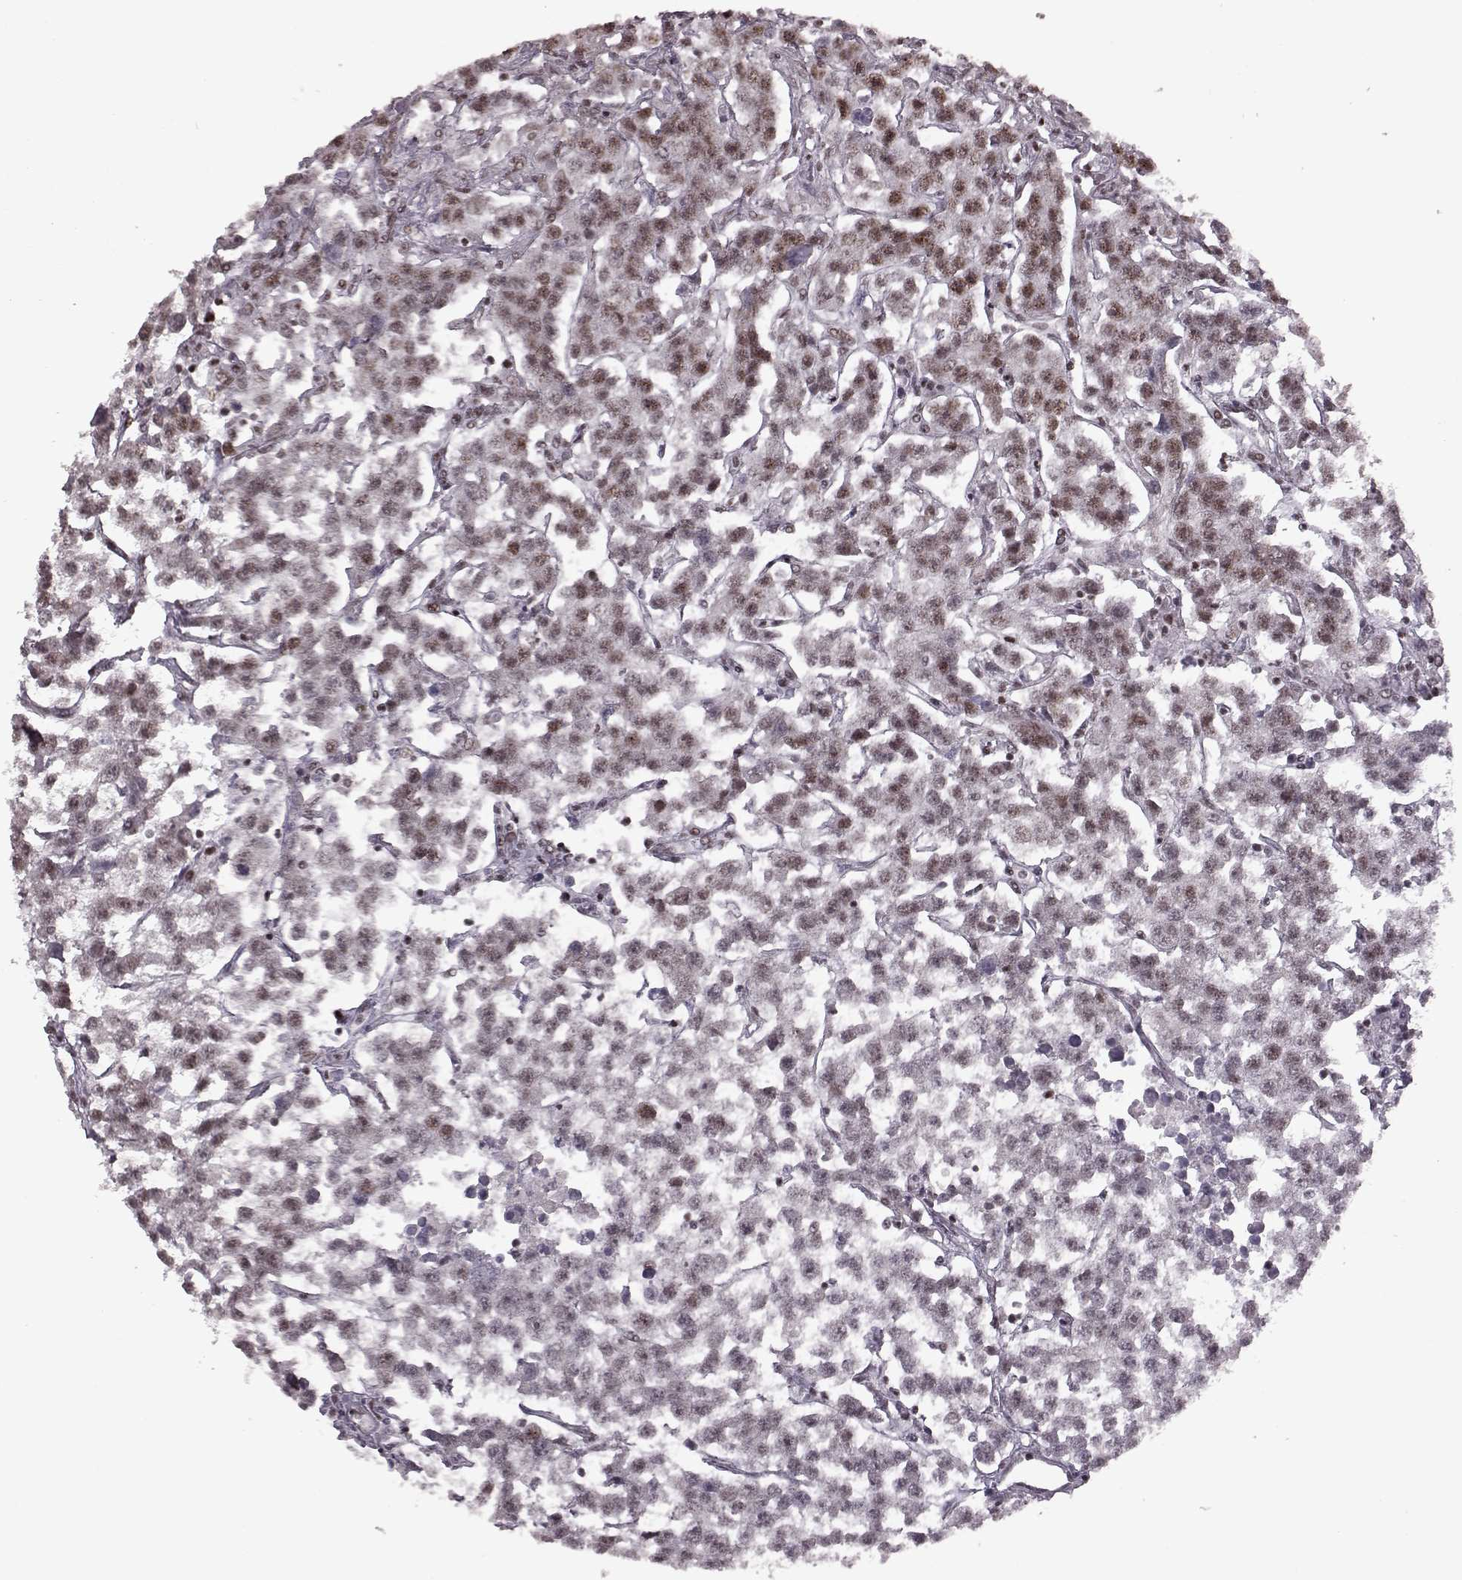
{"staining": {"intensity": "moderate", "quantity": ">75%", "location": "nuclear"}, "tissue": "testis cancer", "cell_type": "Tumor cells", "image_type": "cancer", "snomed": [{"axis": "morphology", "description": "Seminoma, NOS"}, {"axis": "topography", "description": "Testis"}], "caption": "Immunohistochemistry (IHC) of testis seminoma reveals medium levels of moderate nuclear expression in about >75% of tumor cells.", "gene": "NR2C1", "patient": {"sex": "male", "age": 59}}